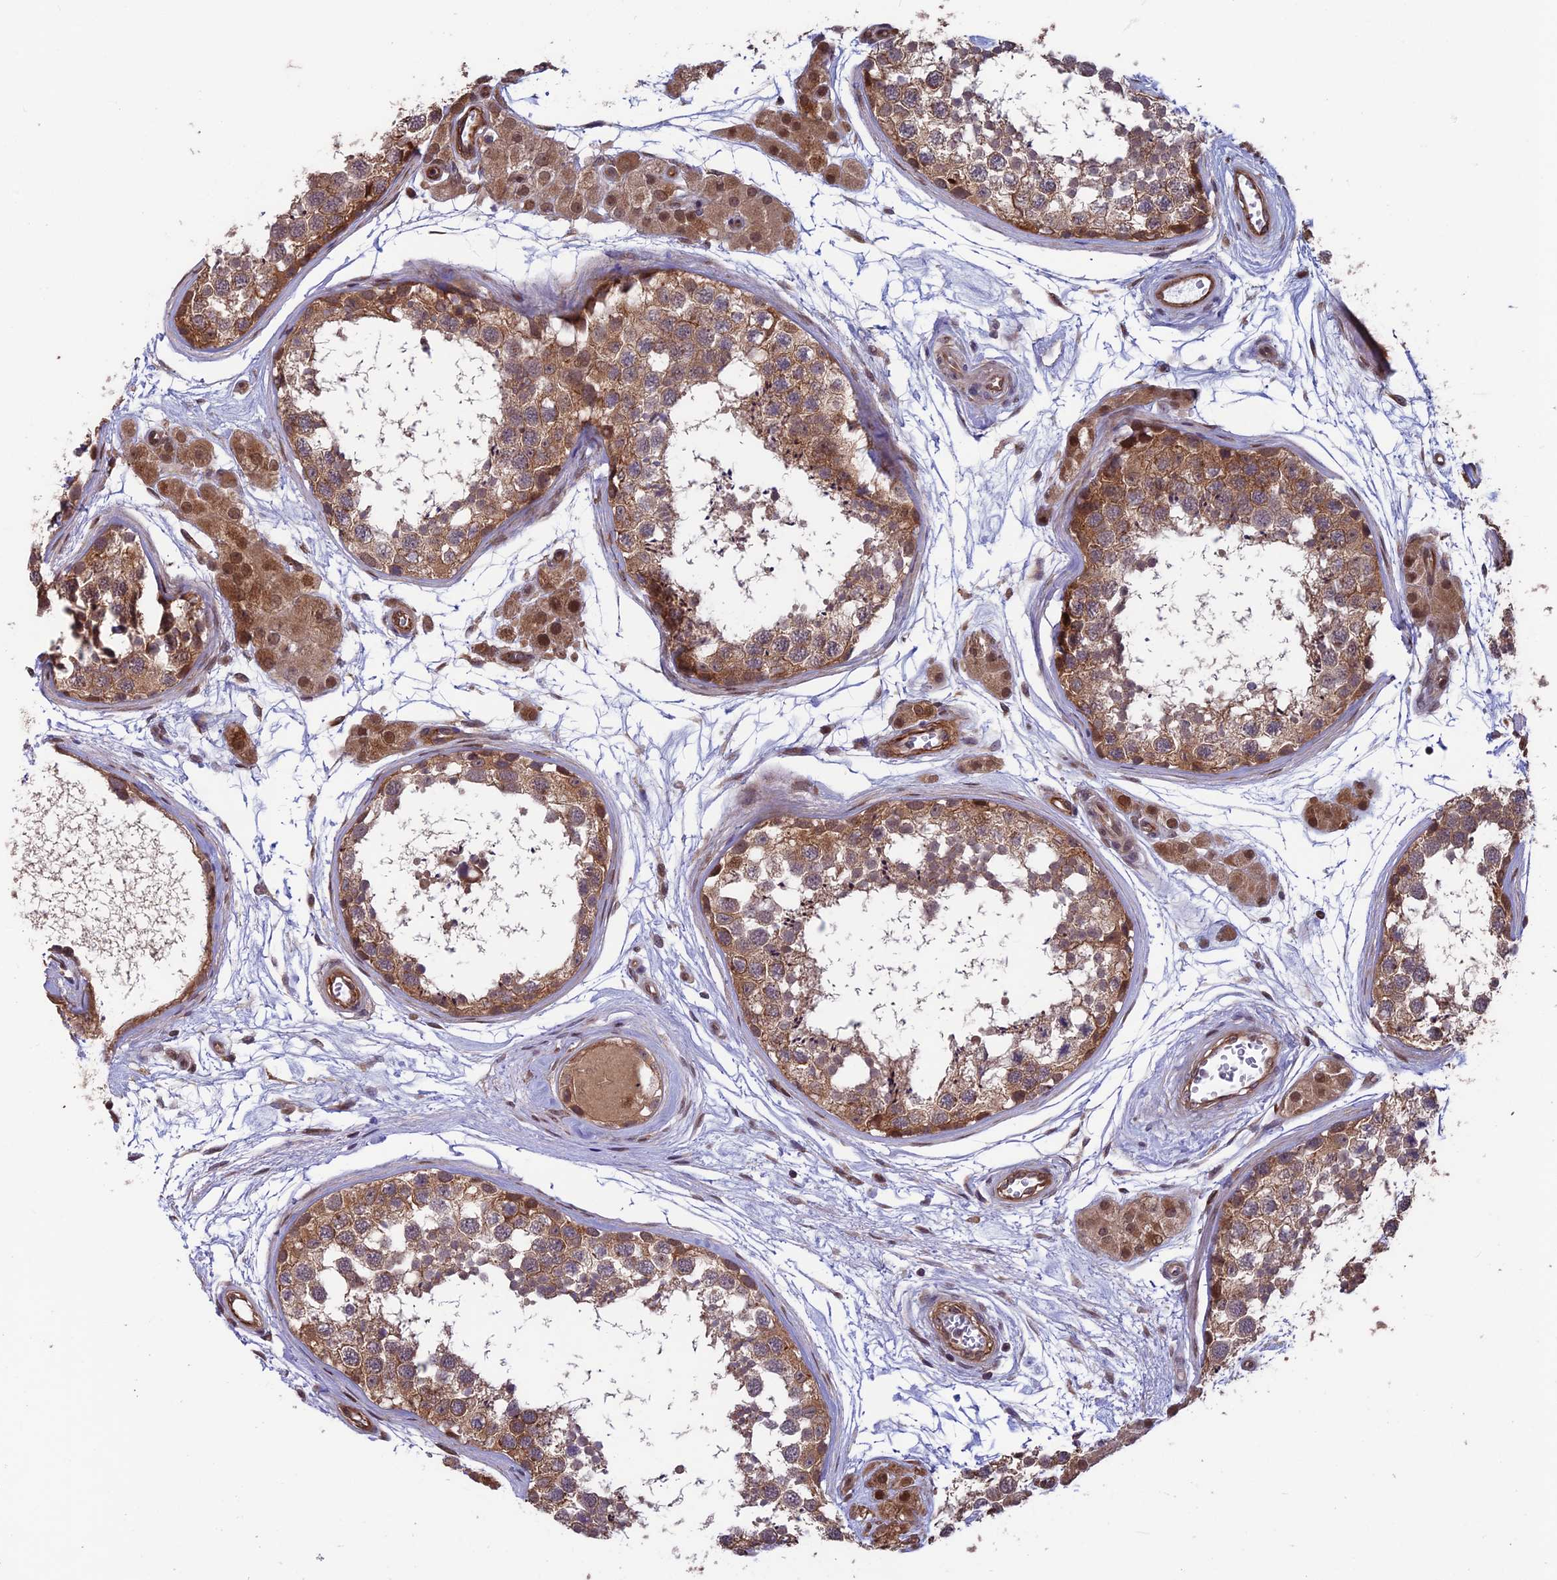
{"staining": {"intensity": "moderate", "quantity": "25%-75%", "location": "cytoplasmic/membranous"}, "tissue": "testis", "cell_type": "Cells in seminiferous ducts", "image_type": "normal", "snomed": [{"axis": "morphology", "description": "Normal tissue, NOS"}, {"axis": "topography", "description": "Testis"}], "caption": "Cells in seminiferous ducts demonstrate moderate cytoplasmic/membranous expression in approximately 25%-75% of cells in unremarkable testis. Nuclei are stained in blue.", "gene": "MAST2", "patient": {"sex": "male", "age": 56}}